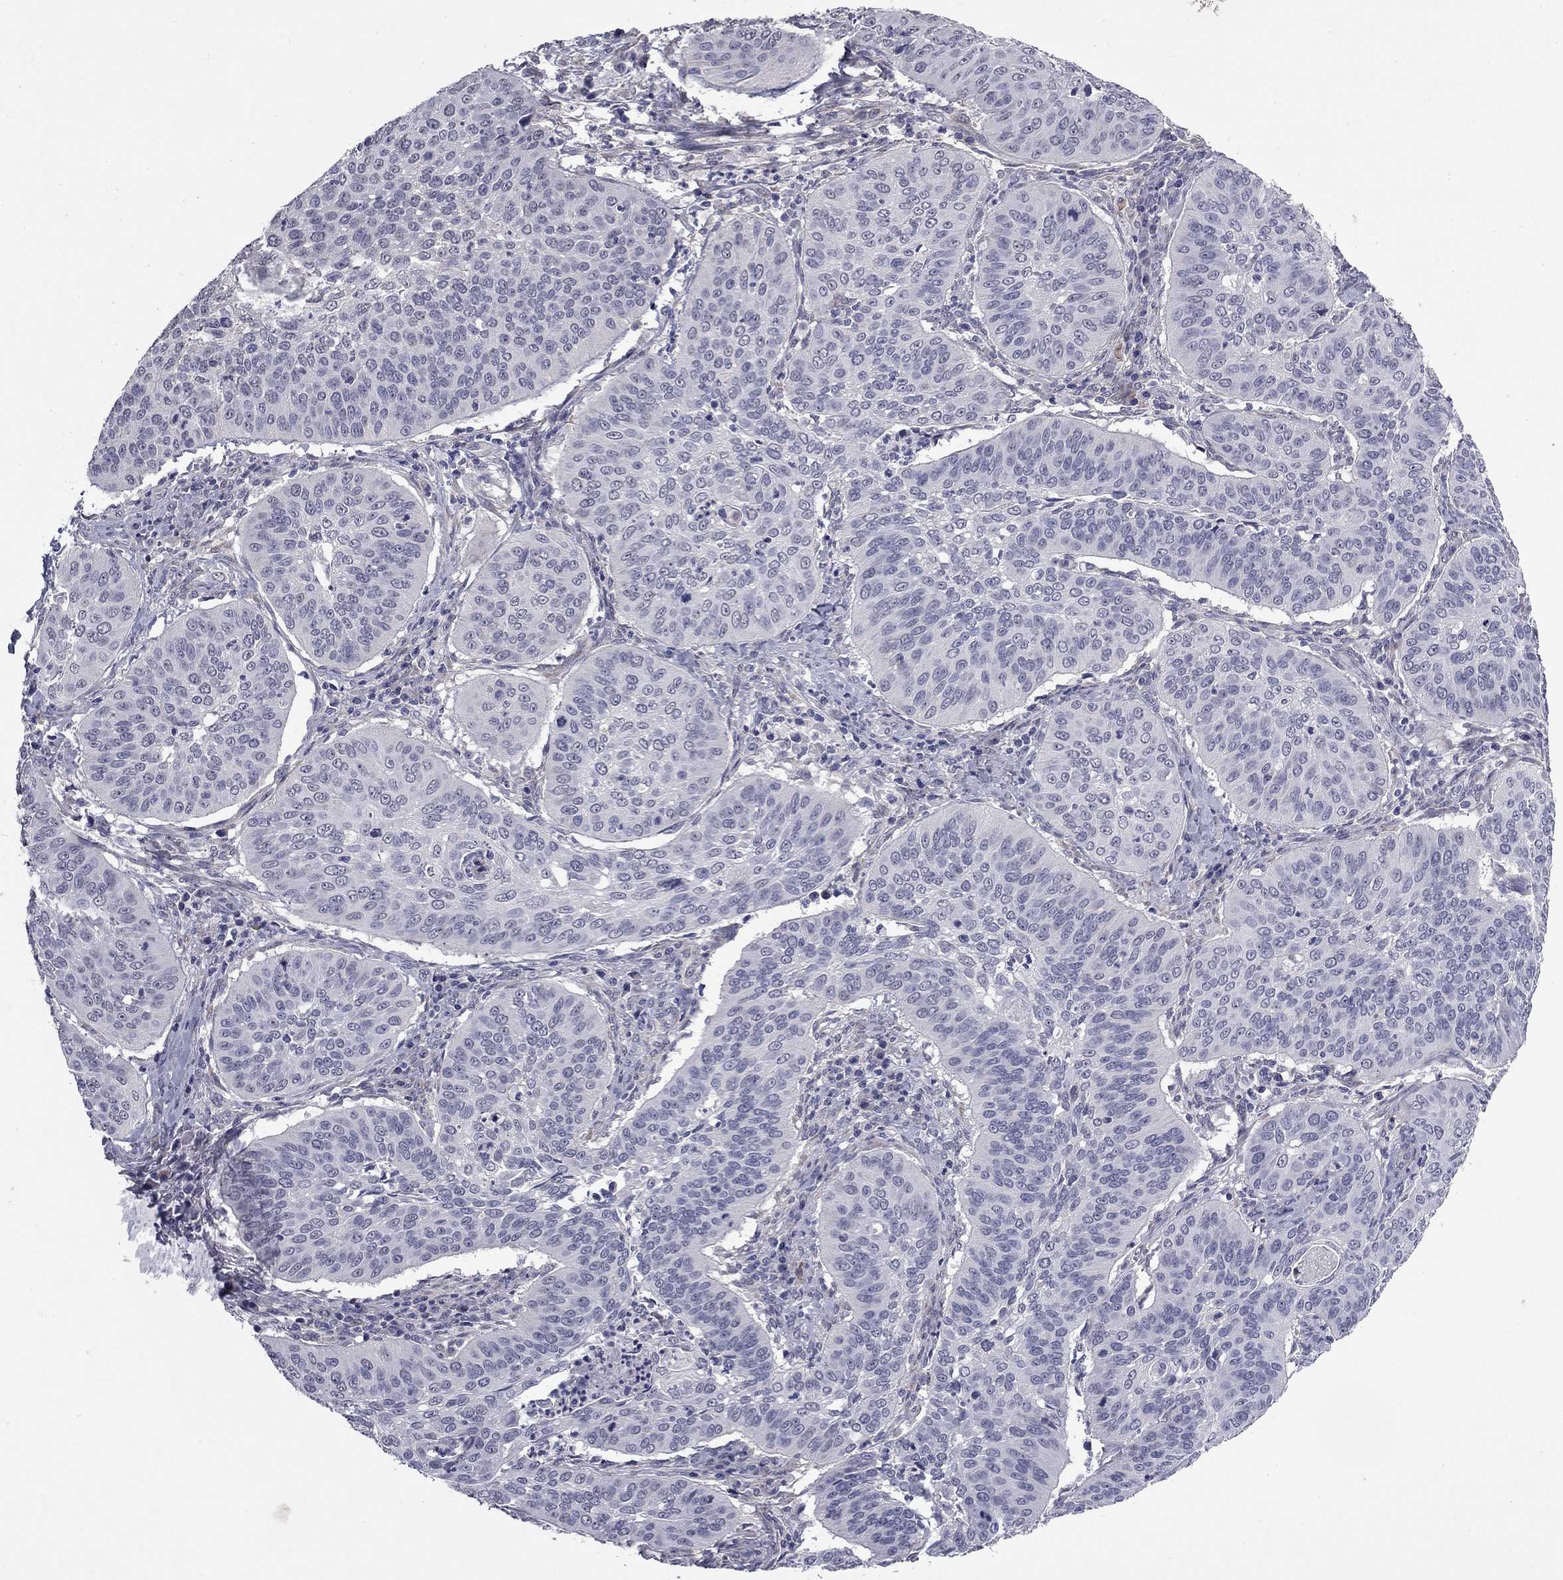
{"staining": {"intensity": "negative", "quantity": "none", "location": "none"}, "tissue": "cervical cancer", "cell_type": "Tumor cells", "image_type": "cancer", "snomed": [{"axis": "morphology", "description": "Normal tissue, NOS"}, {"axis": "morphology", "description": "Squamous cell carcinoma, NOS"}, {"axis": "topography", "description": "Cervix"}], "caption": "Immunohistochemistry image of neoplastic tissue: human squamous cell carcinoma (cervical) stained with DAB shows no significant protein positivity in tumor cells.", "gene": "PRRT2", "patient": {"sex": "female", "age": 39}}